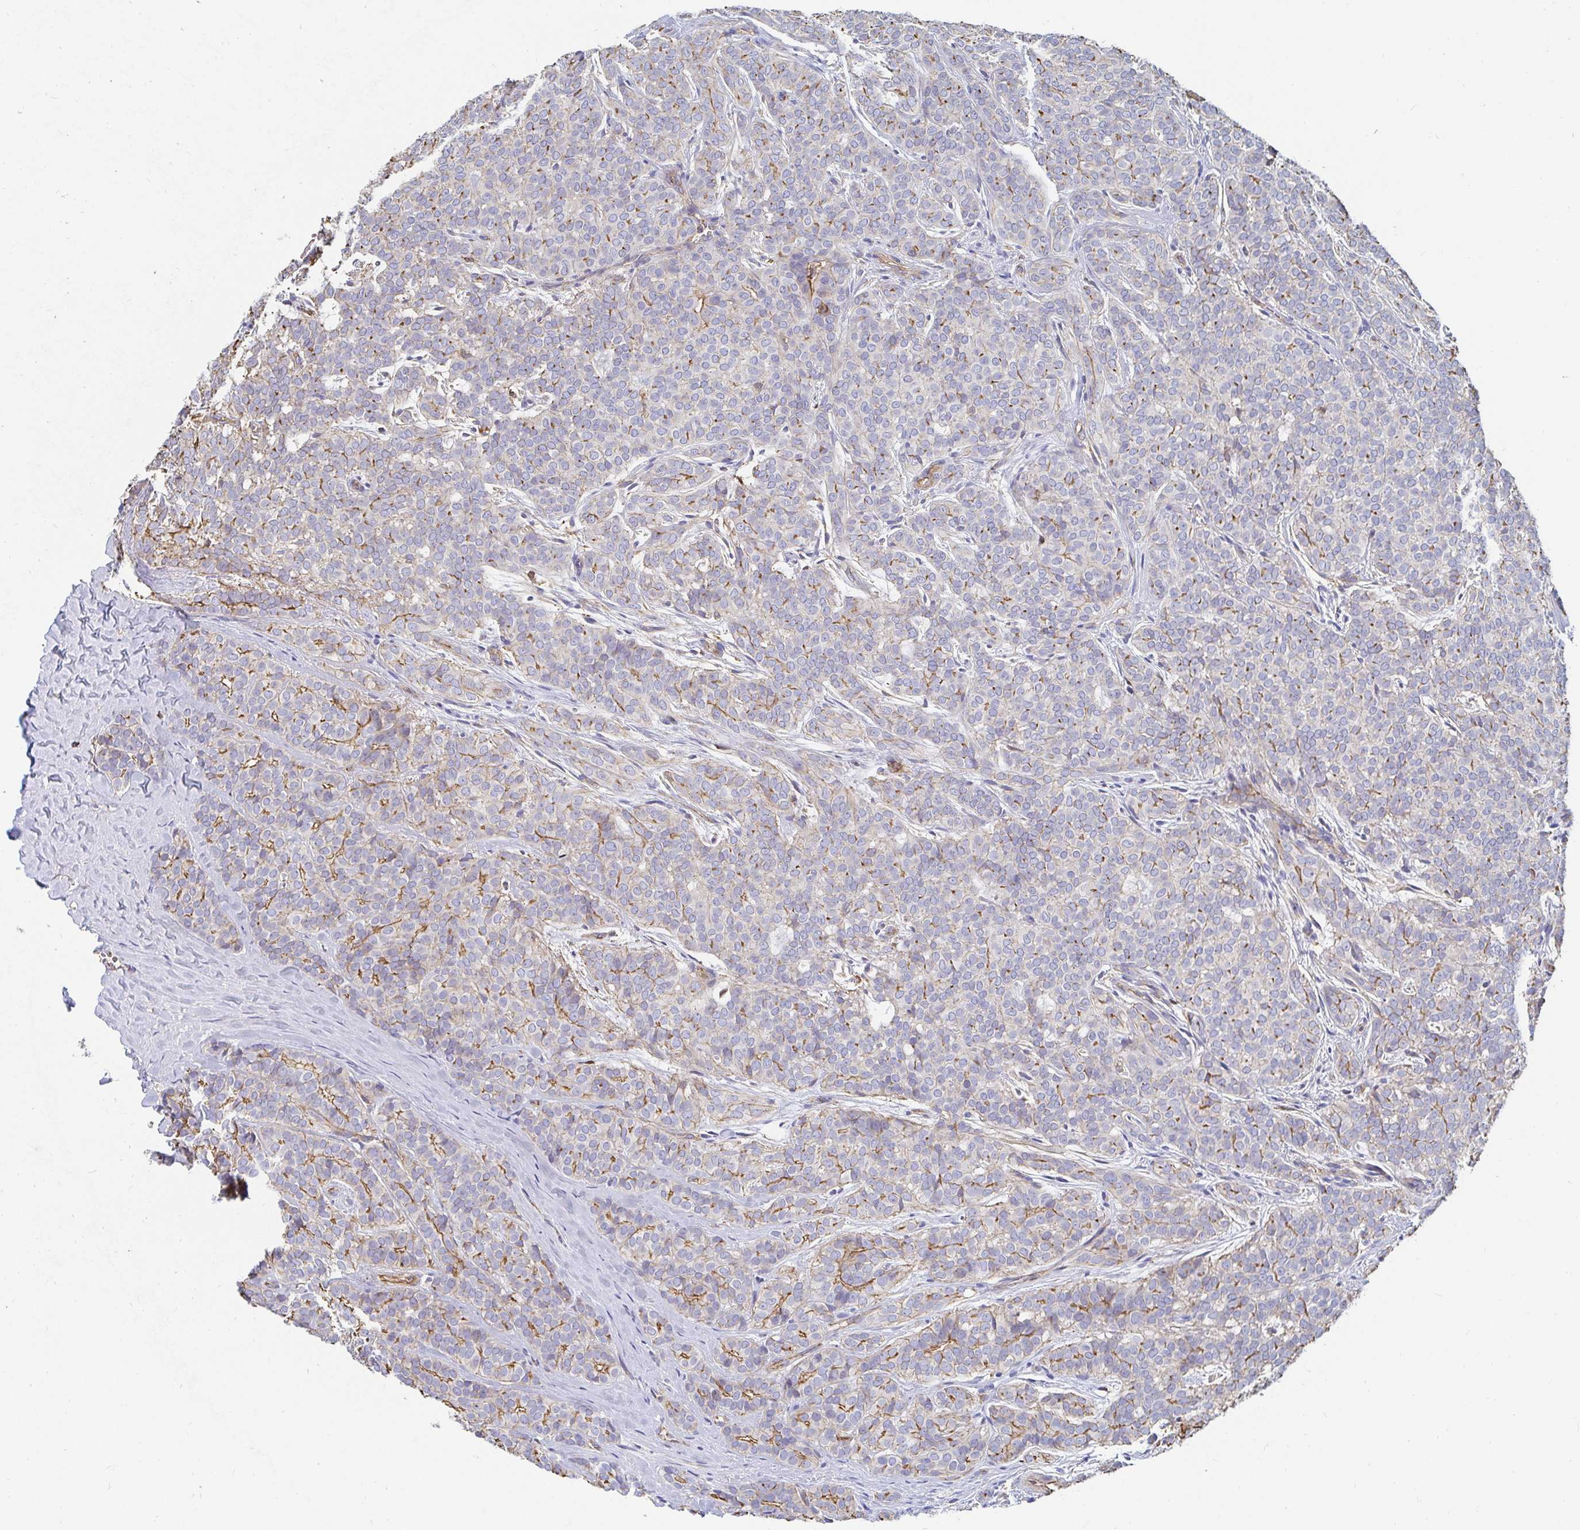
{"staining": {"intensity": "moderate", "quantity": "25%-75%", "location": "cytoplasmic/membranous"}, "tissue": "head and neck cancer", "cell_type": "Tumor cells", "image_type": "cancer", "snomed": [{"axis": "morphology", "description": "Normal tissue, NOS"}, {"axis": "morphology", "description": "Adenocarcinoma, NOS"}, {"axis": "topography", "description": "Oral tissue"}, {"axis": "topography", "description": "Head-Neck"}], "caption": "A high-resolution photomicrograph shows IHC staining of head and neck cancer (adenocarcinoma), which displays moderate cytoplasmic/membranous positivity in about 25%-75% of tumor cells.", "gene": "PTPN14", "patient": {"sex": "female", "age": 57}}